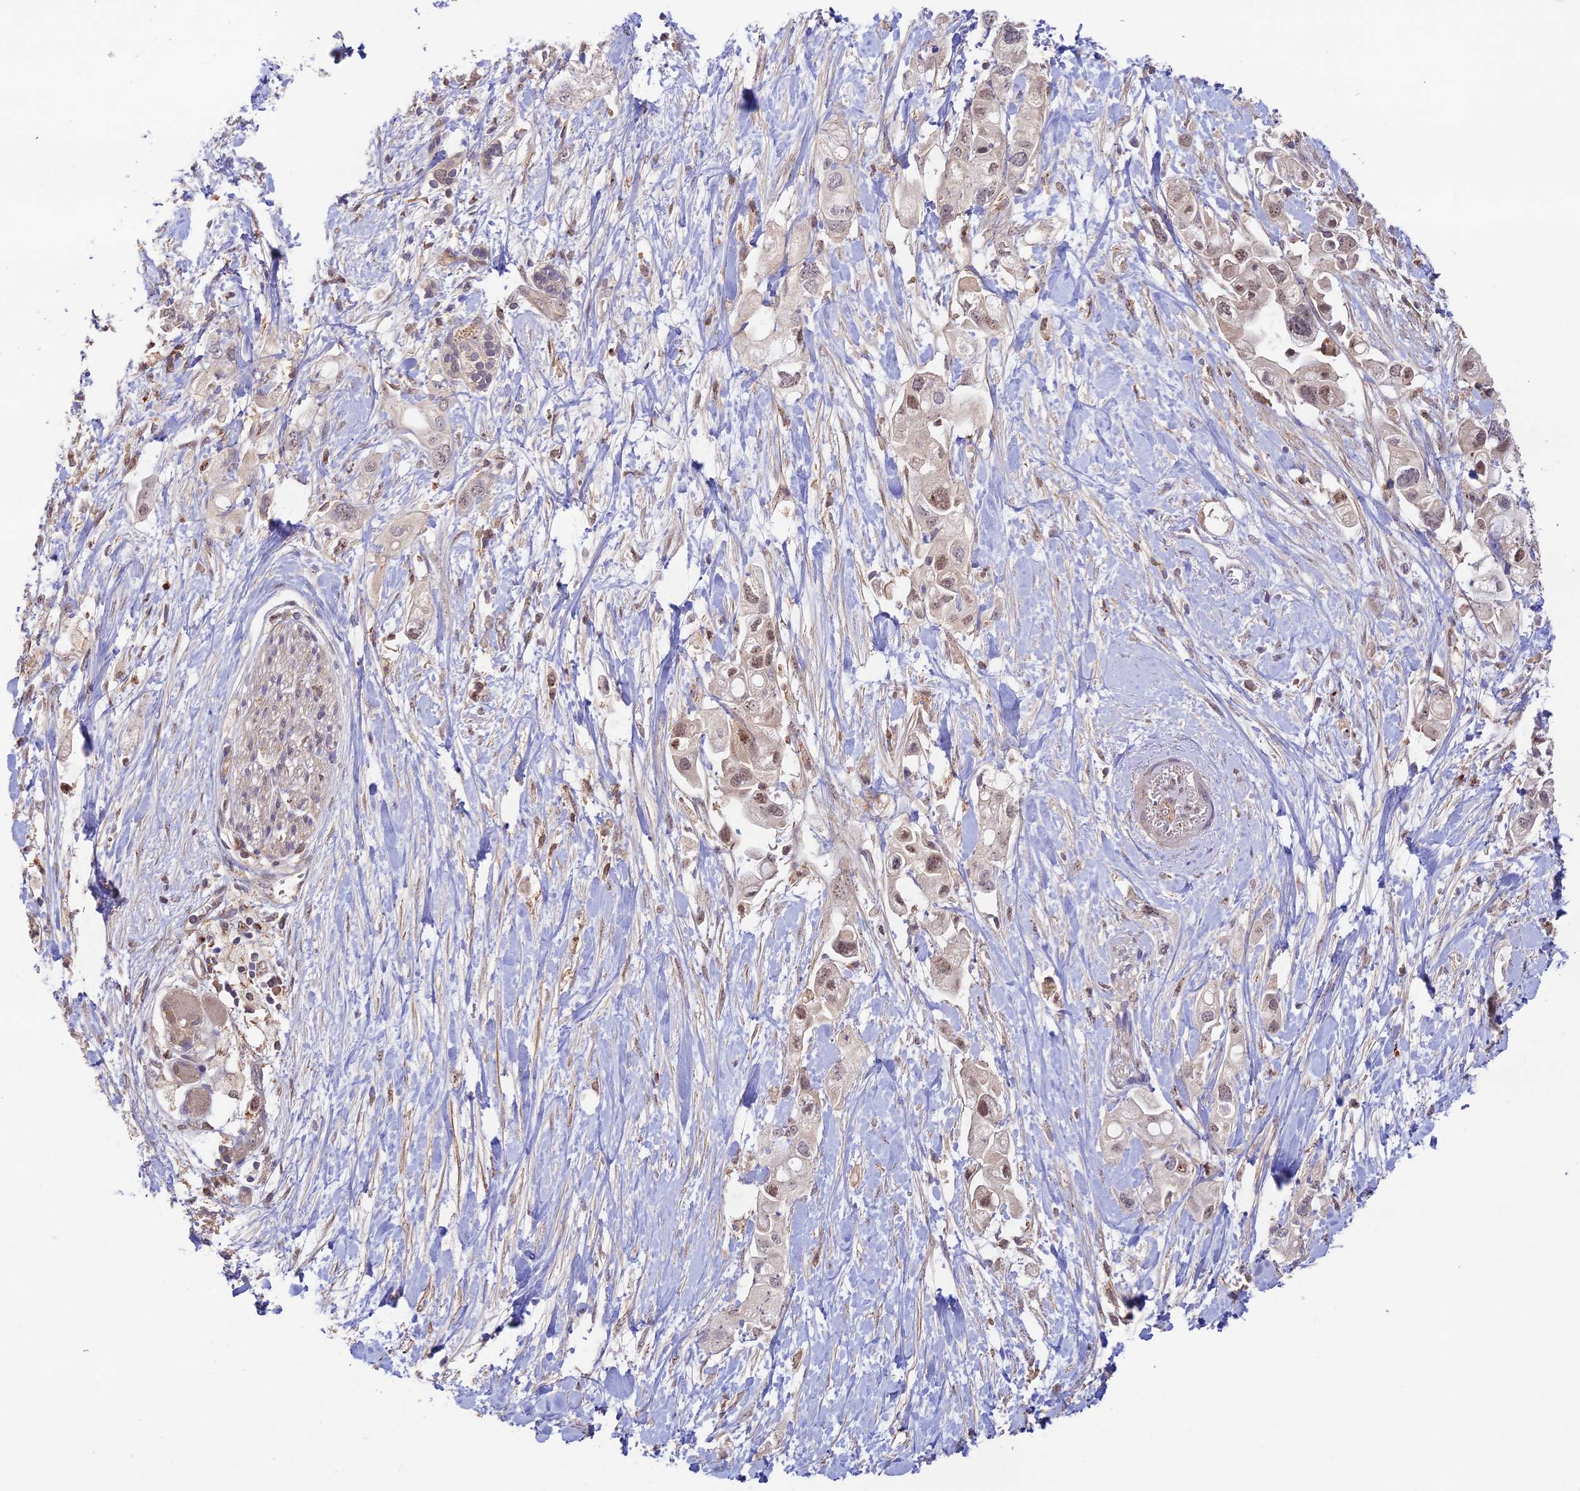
{"staining": {"intensity": "moderate", "quantity": "25%-75%", "location": "nuclear"}, "tissue": "pancreatic cancer", "cell_type": "Tumor cells", "image_type": "cancer", "snomed": [{"axis": "morphology", "description": "Adenocarcinoma, NOS"}, {"axis": "topography", "description": "Pancreas"}], "caption": "IHC (DAB) staining of pancreatic cancer reveals moderate nuclear protein positivity in about 25%-75% of tumor cells.", "gene": "CLCF1", "patient": {"sex": "female", "age": 56}}